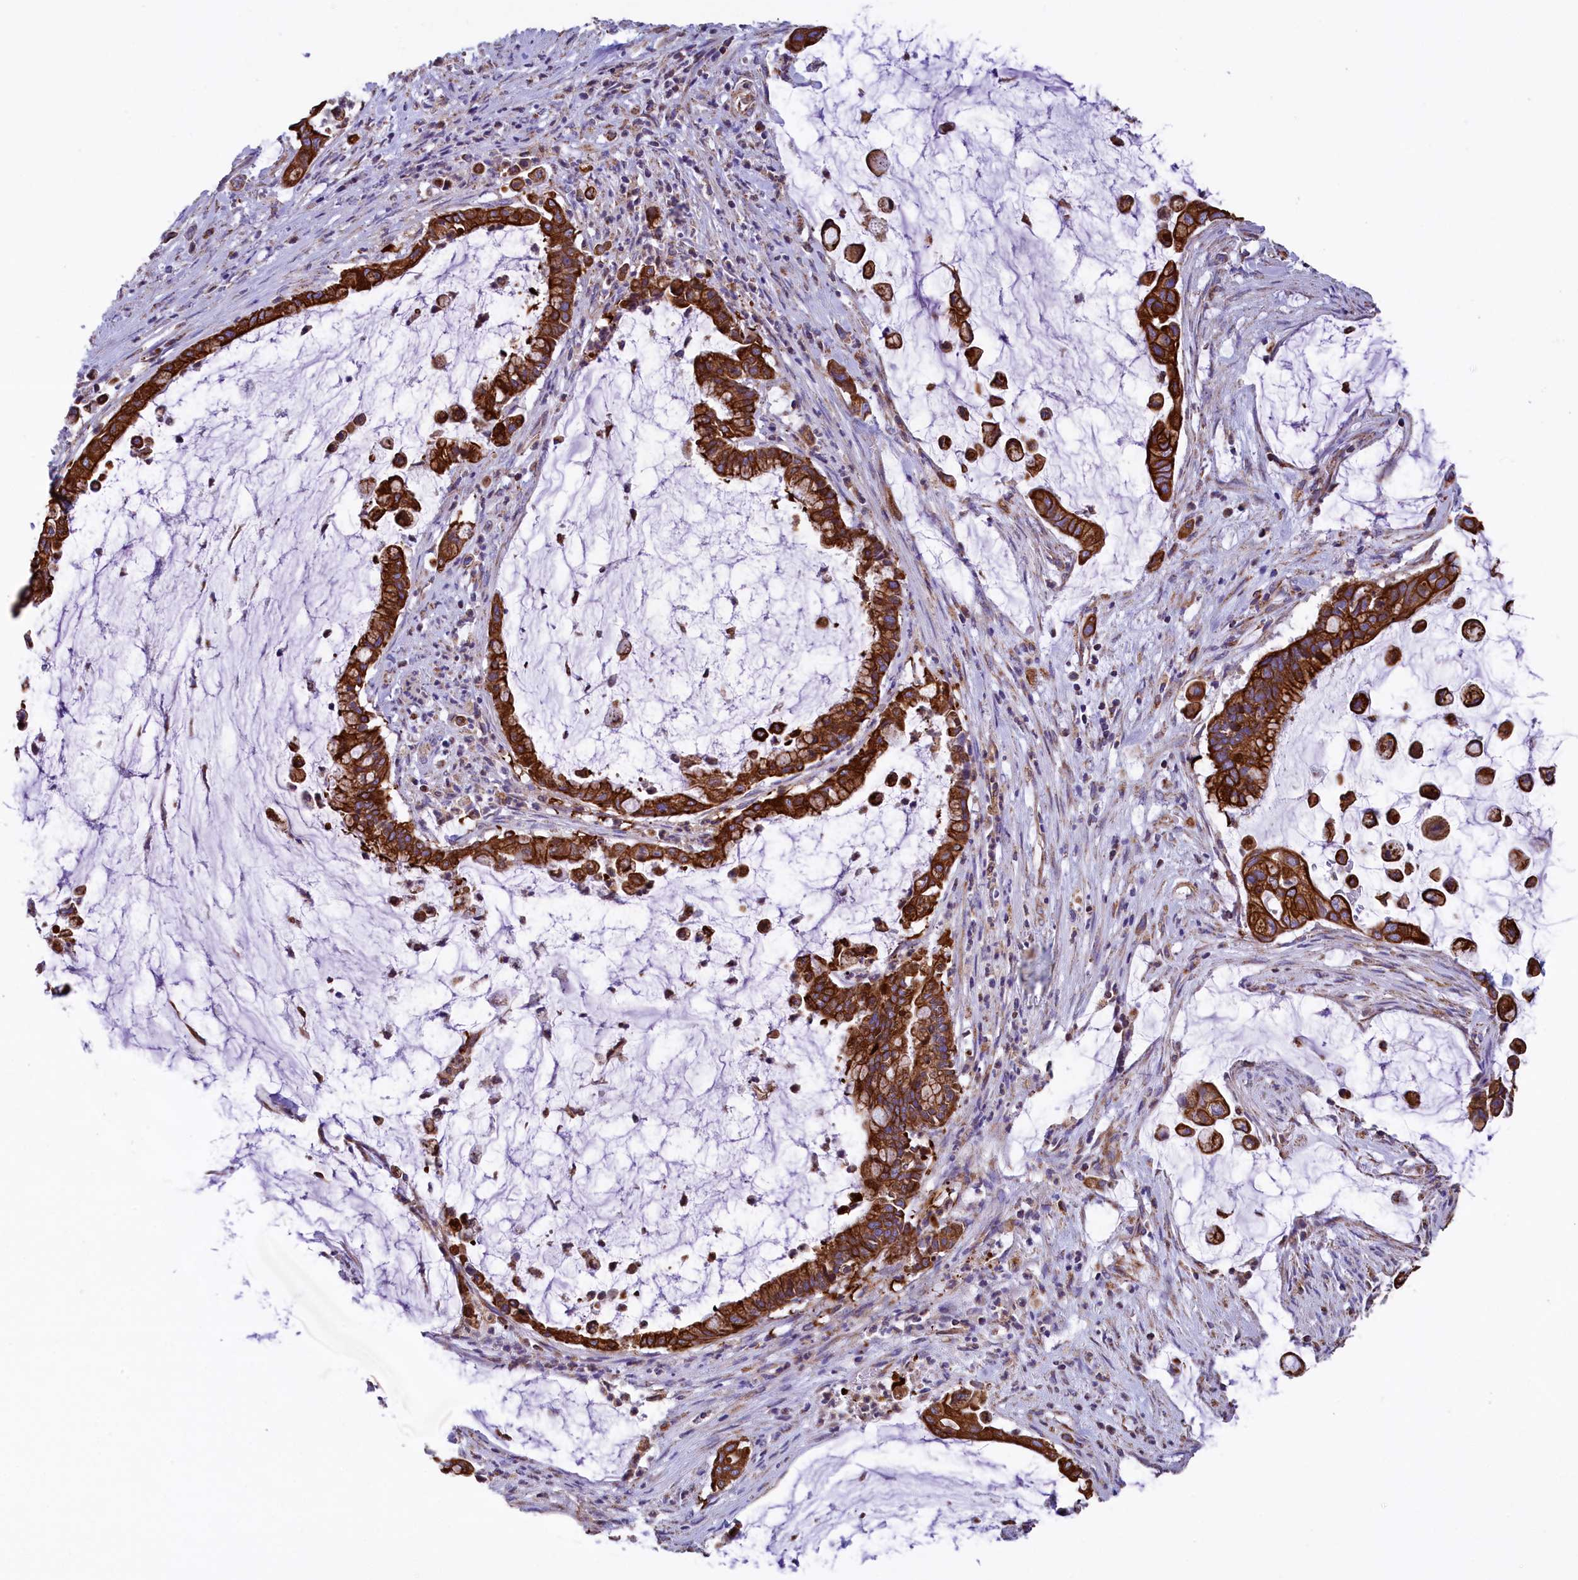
{"staining": {"intensity": "strong", "quantity": ">75%", "location": "cytoplasmic/membranous"}, "tissue": "pancreatic cancer", "cell_type": "Tumor cells", "image_type": "cancer", "snomed": [{"axis": "morphology", "description": "Adenocarcinoma, NOS"}, {"axis": "topography", "description": "Pancreas"}], "caption": "DAB (3,3'-diaminobenzidine) immunohistochemical staining of pancreatic cancer (adenocarcinoma) exhibits strong cytoplasmic/membranous protein positivity in approximately >75% of tumor cells.", "gene": "GATB", "patient": {"sex": "male", "age": 41}}